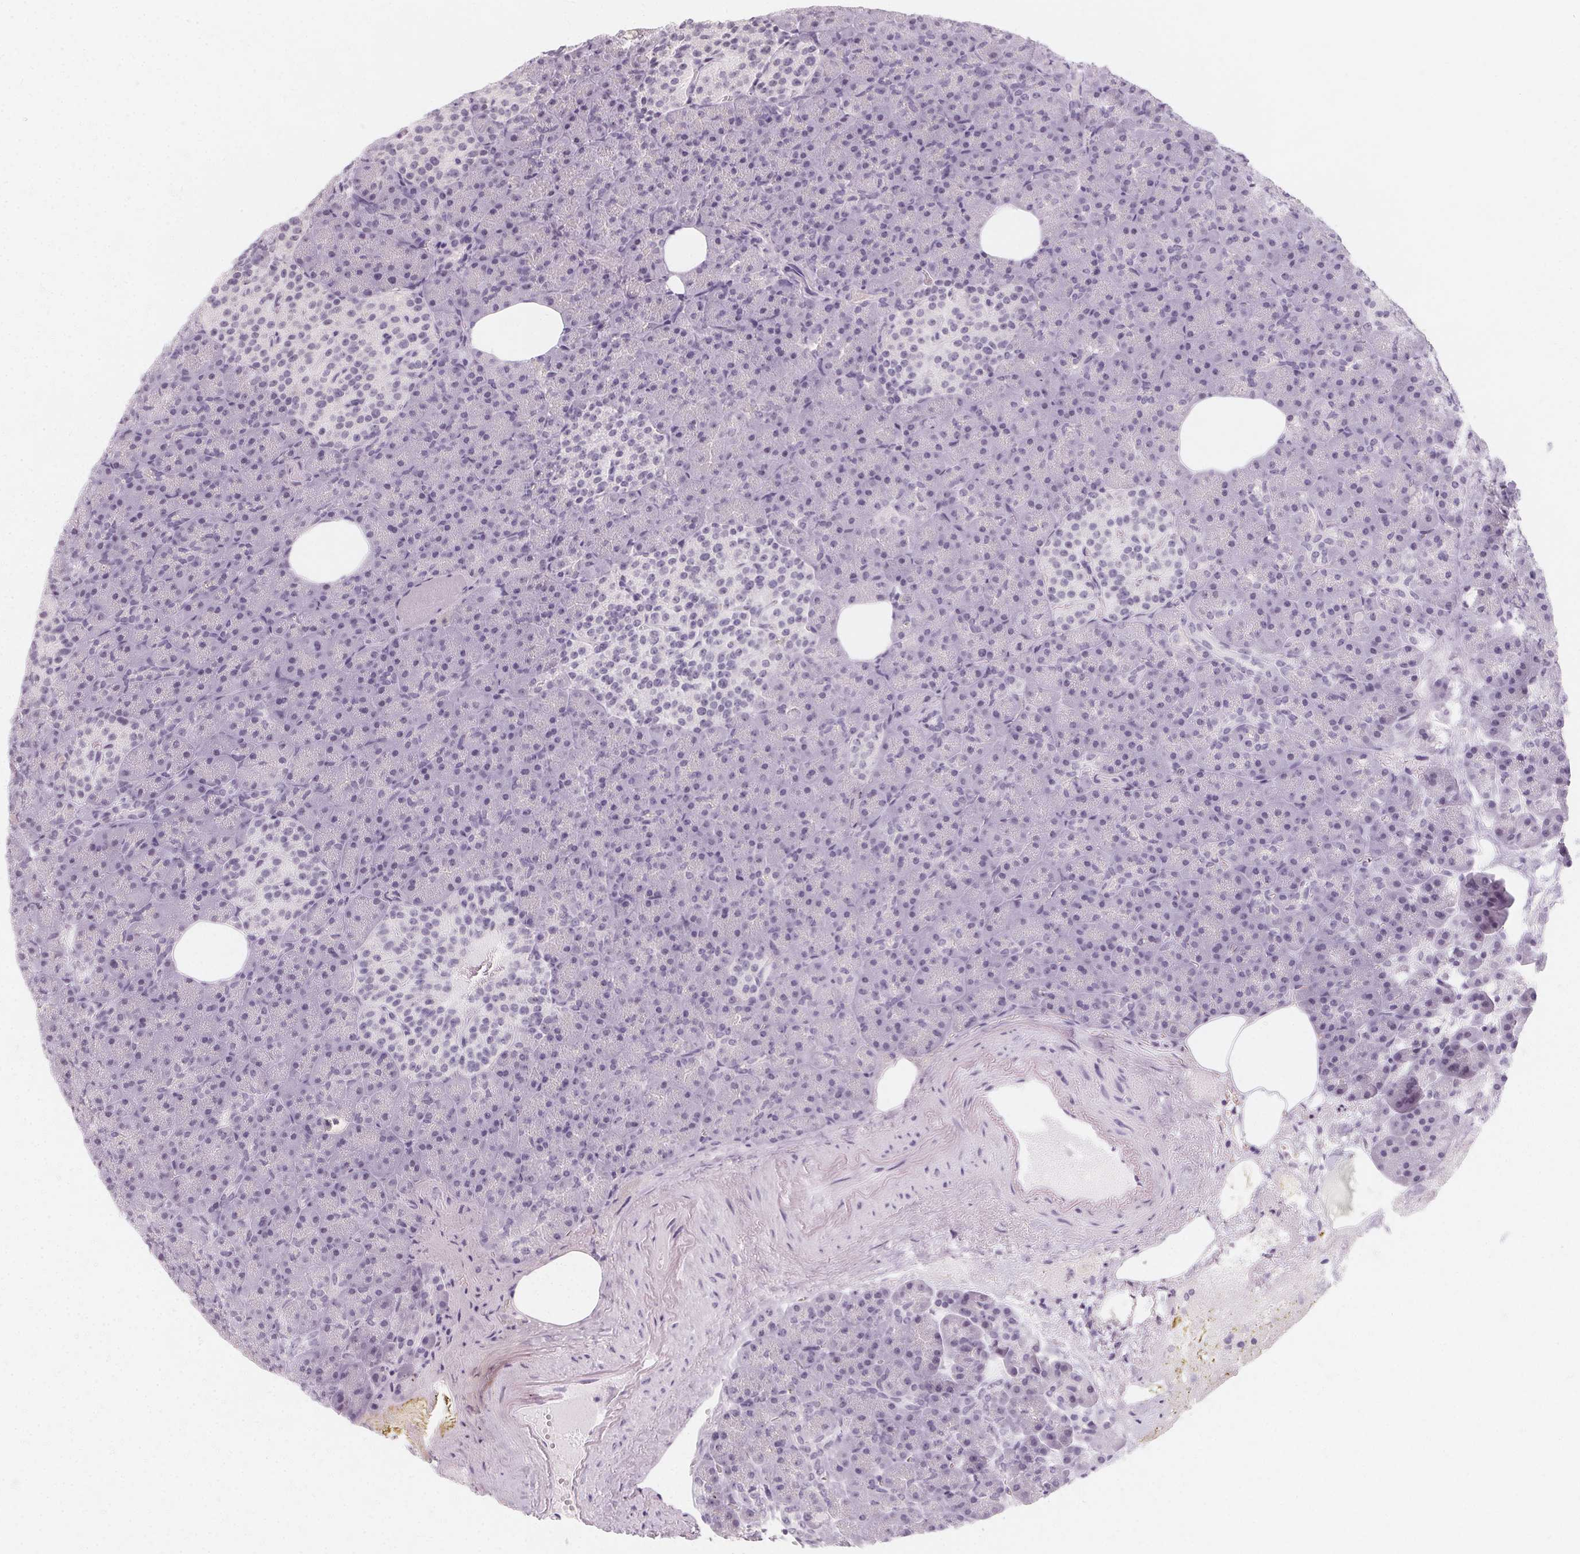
{"staining": {"intensity": "negative", "quantity": "none", "location": "none"}, "tissue": "pancreas", "cell_type": "Exocrine glandular cells", "image_type": "normal", "snomed": [{"axis": "morphology", "description": "Normal tissue, NOS"}, {"axis": "topography", "description": "Pancreas"}], "caption": "This is a photomicrograph of IHC staining of normal pancreas, which shows no expression in exocrine glandular cells.", "gene": "SYNPR", "patient": {"sex": "female", "age": 74}}